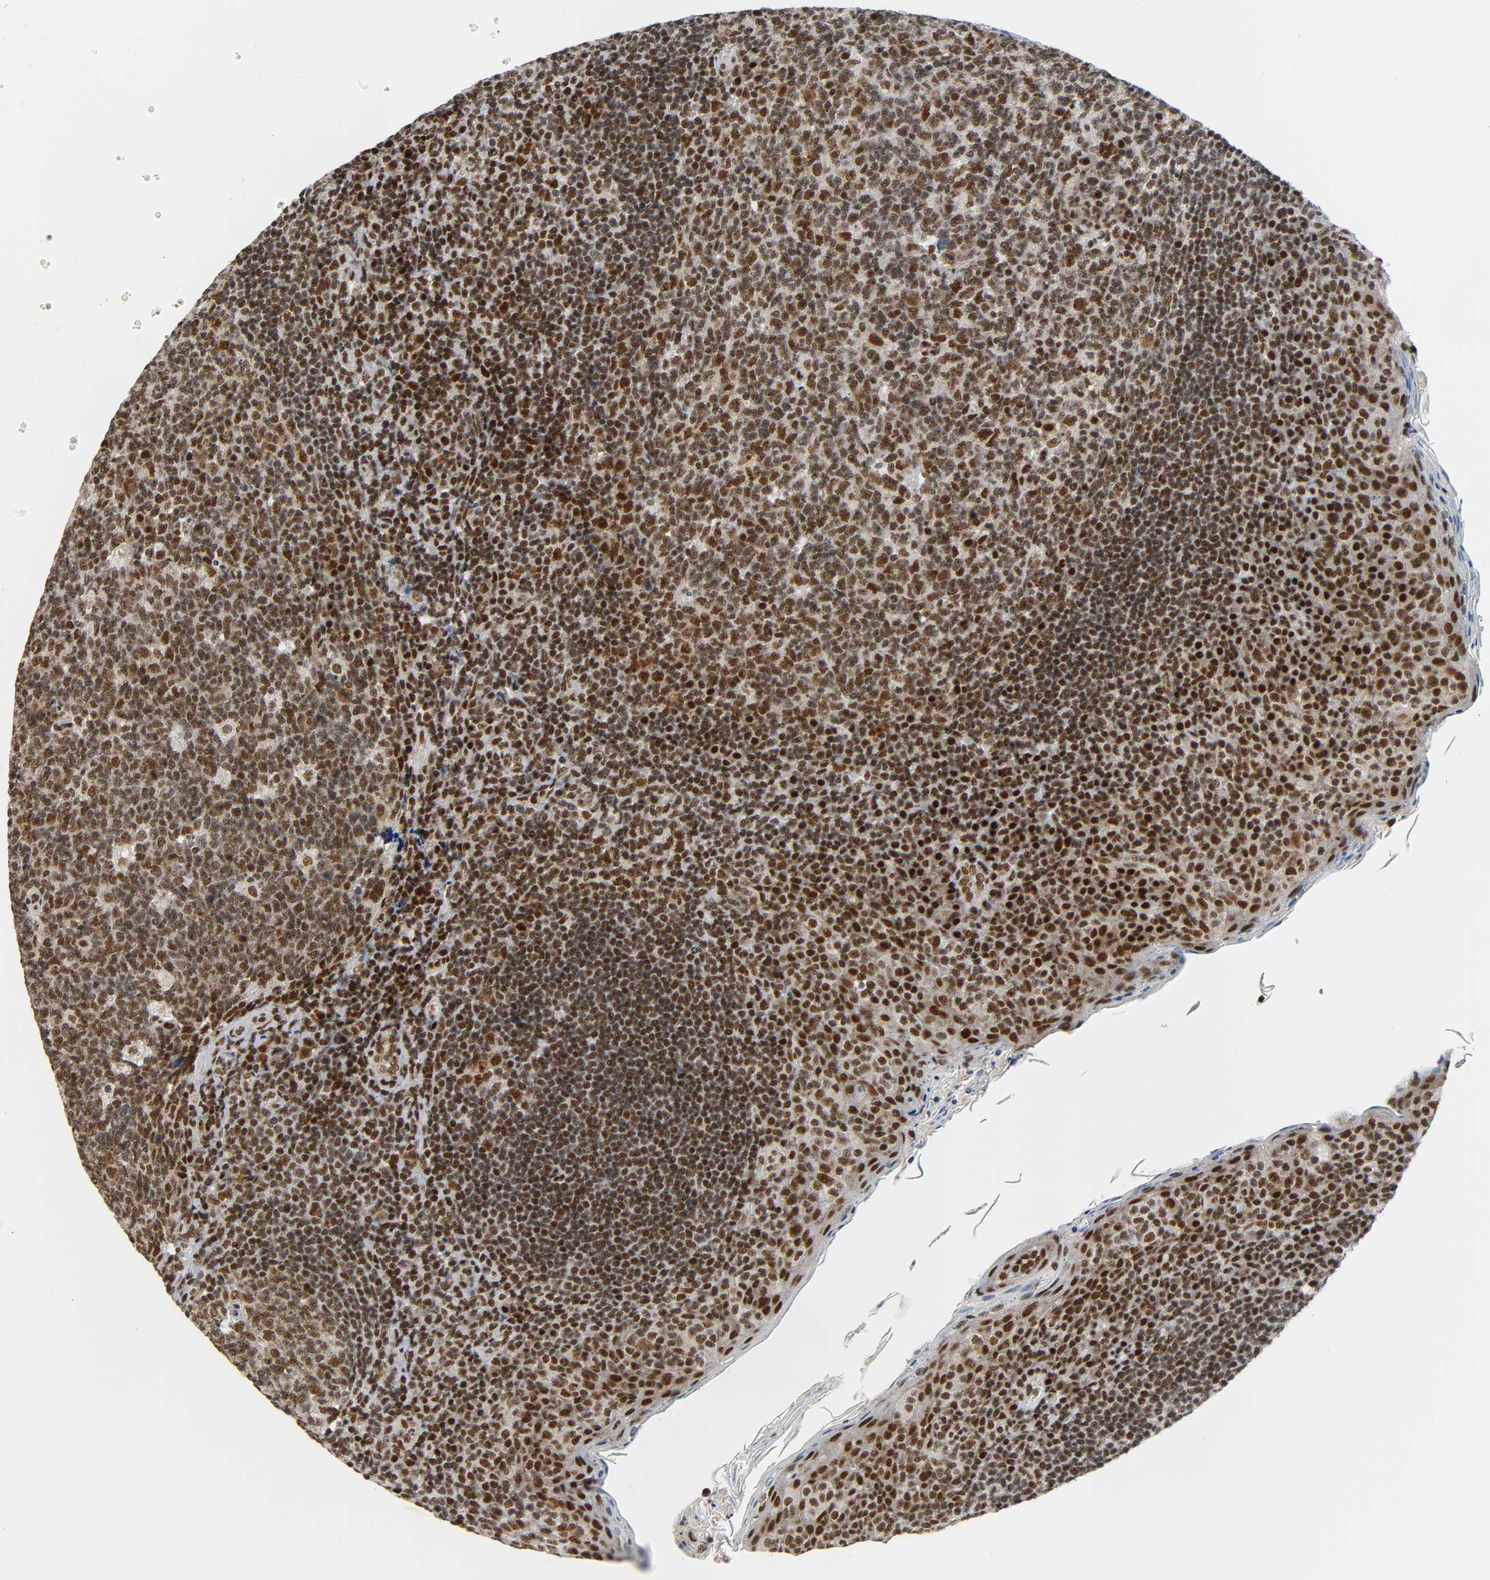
{"staining": {"intensity": "strong", "quantity": ">75%", "location": "nuclear"}, "tissue": "tonsil", "cell_type": "Germinal center cells", "image_type": "normal", "snomed": [{"axis": "morphology", "description": "Normal tissue, NOS"}, {"axis": "topography", "description": "Tonsil"}], "caption": "DAB (3,3'-diaminobenzidine) immunohistochemical staining of benign human tonsil exhibits strong nuclear protein expression in about >75% of germinal center cells. (Stains: DAB (3,3'-diaminobenzidine) in brown, nuclei in blue, Microscopy: brightfield microscopy at high magnification).", "gene": "CDK9", "patient": {"sex": "male", "age": 17}}